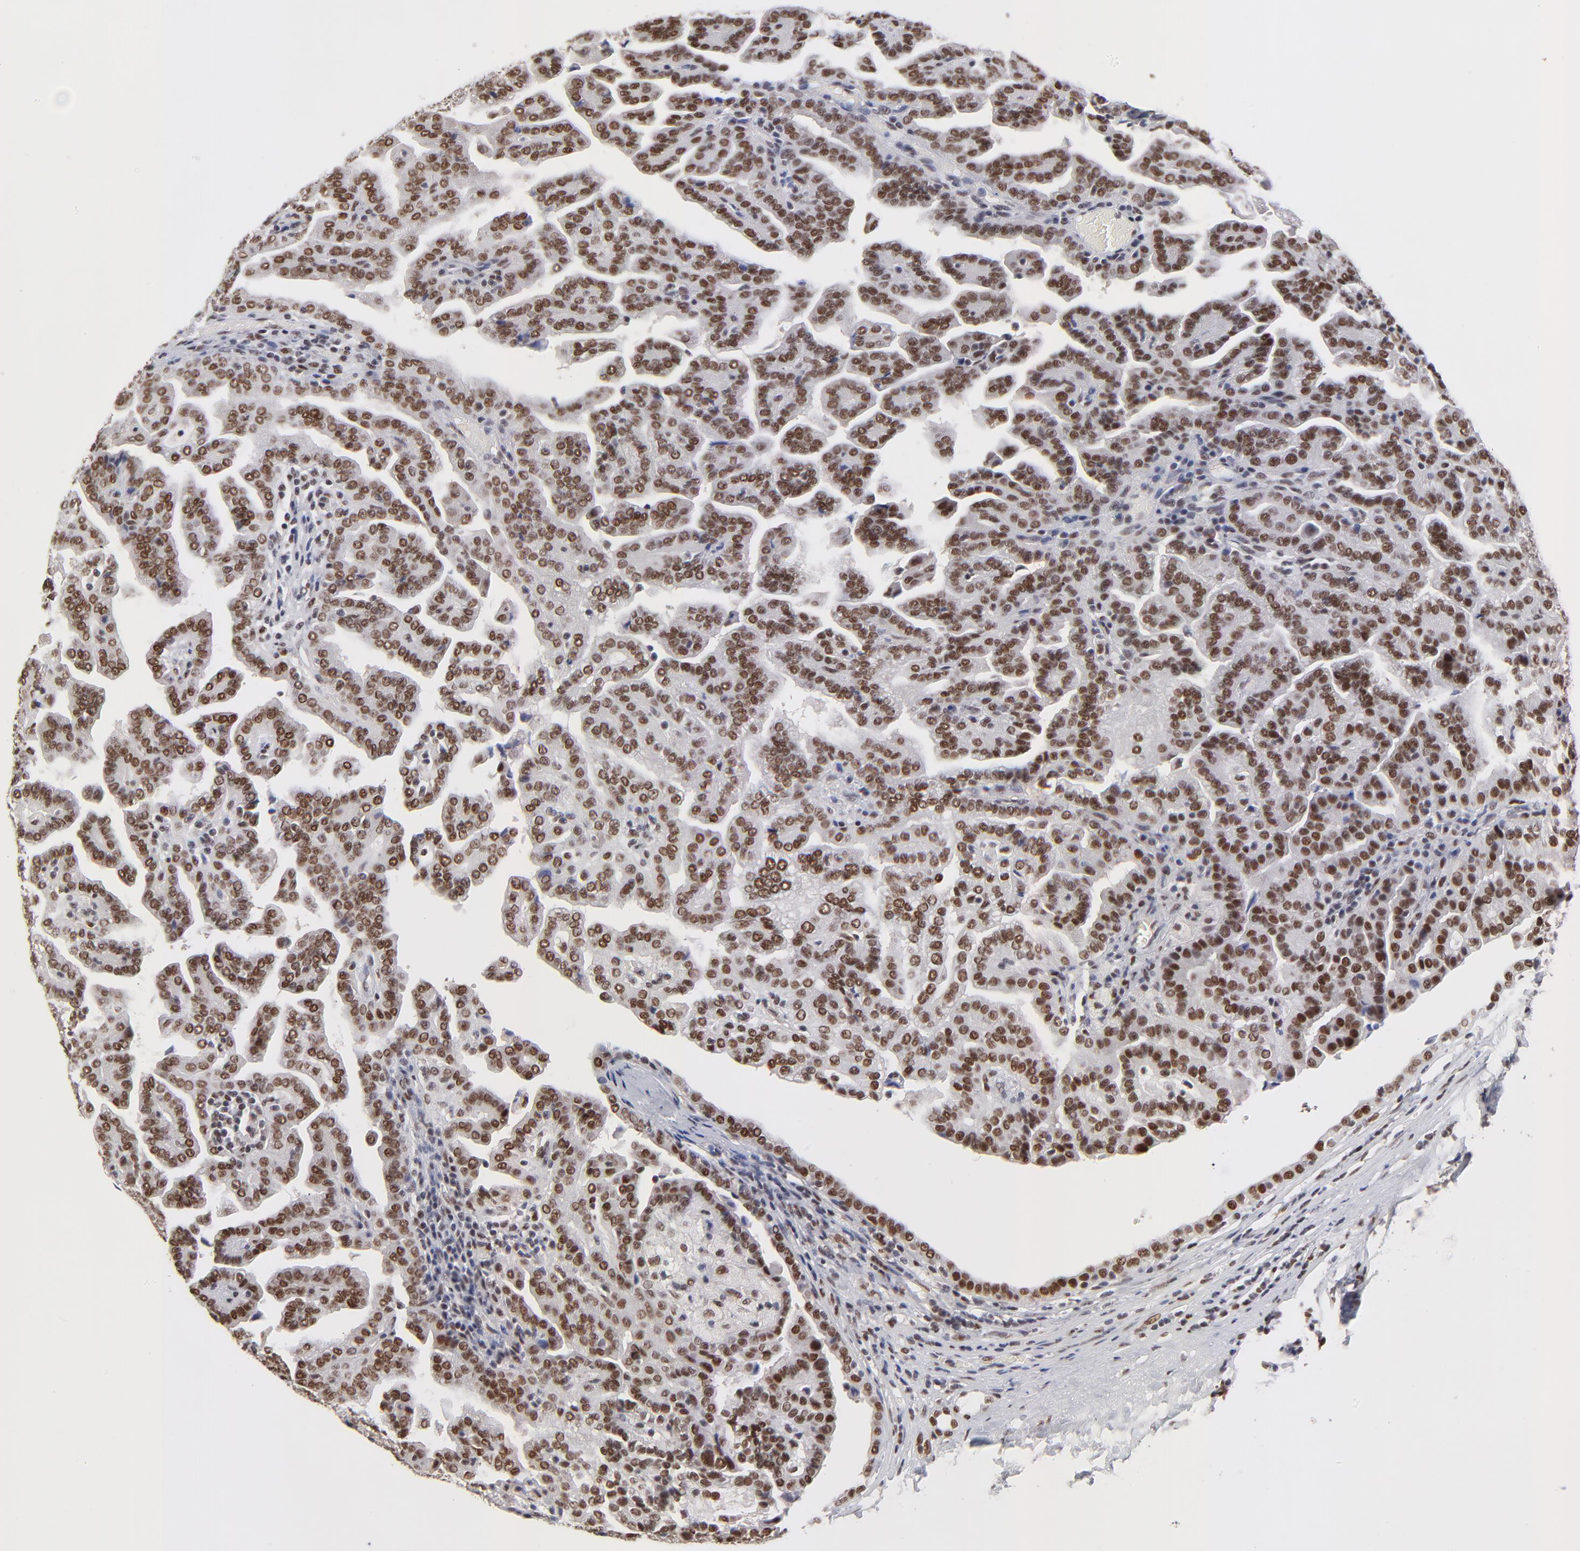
{"staining": {"intensity": "strong", "quantity": ">75%", "location": "nuclear"}, "tissue": "renal cancer", "cell_type": "Tumor cells", "image_type": "cancer", "snomed": [{"axis": "morphology", "description": "Adenocarcinoma, NOS"}, {"axis": "topography", "description": "Kidney"}], "caption": "An immunohistochemistry micrograph of tumor tissue is shown. Protein staining in brown shows strong nuclear positivity in renal cancer within tumor cells. The protein of interest is shown in brown color, while the nuclei are stained blue.", "gene": "ZMYM3", "patient": {"sex": "male", "age": 61}}